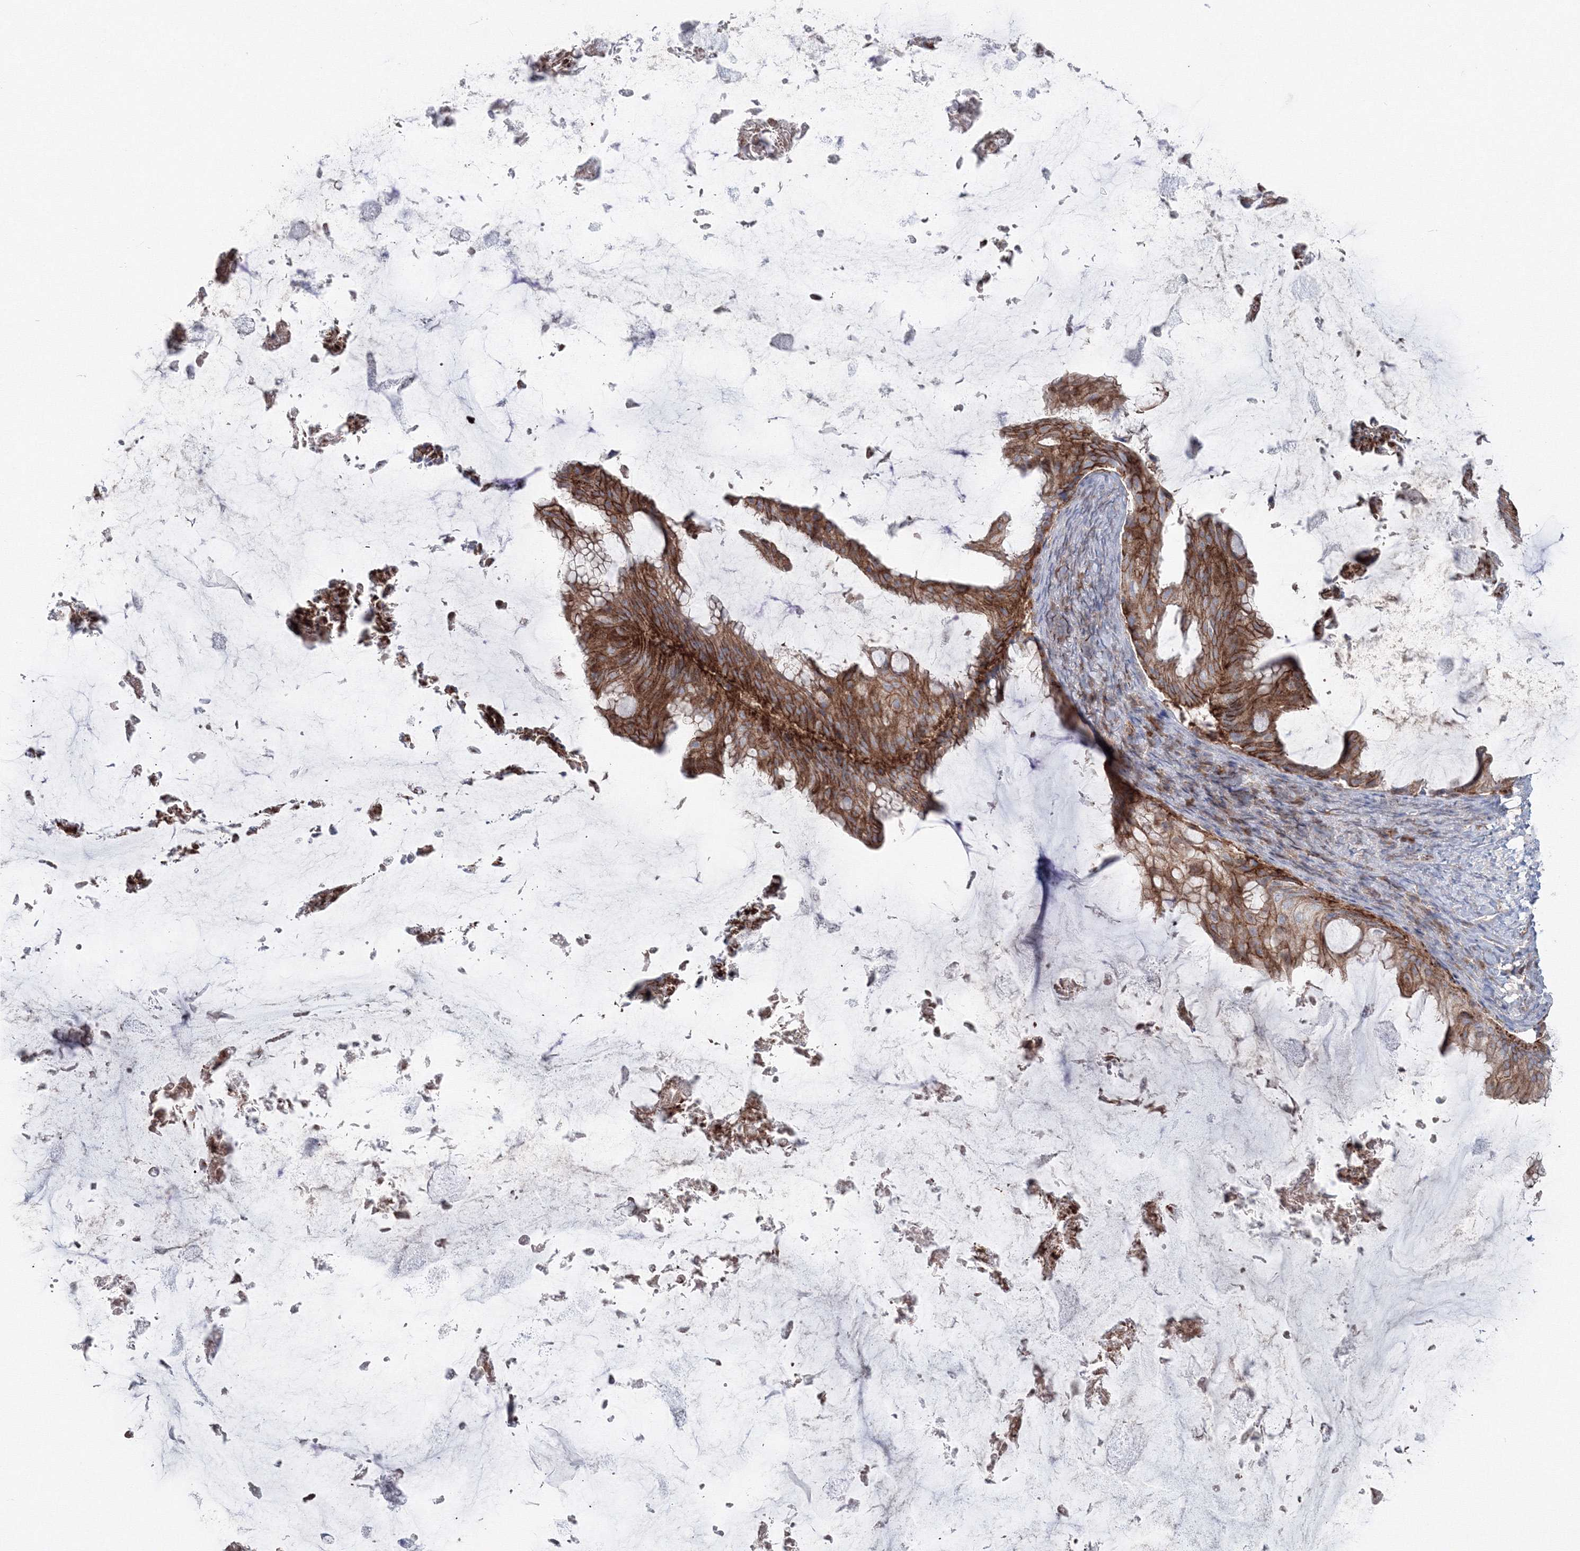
{"staining": {"intensity": "moderate", "quantity": ">75%", "location": "cytoplasmic/membranous"}, "tissue": "ovarian cancer", "cell_type": "Tumor cells", "image_type": "cancer", "snomed": [{"axis": "morphology", "description": "Cystadenocarcinoma, mucinous, NOS"}, {"axis": "topography", "description": "Ovary"}], "caption": "Ovarian cancer stained with a brown dye shows moderate cytoplasmic/membranous positive staining in approximately >75% of tumor cells.", "gene": "GGA2", "patient": {"sex": "female", "age": 61}}